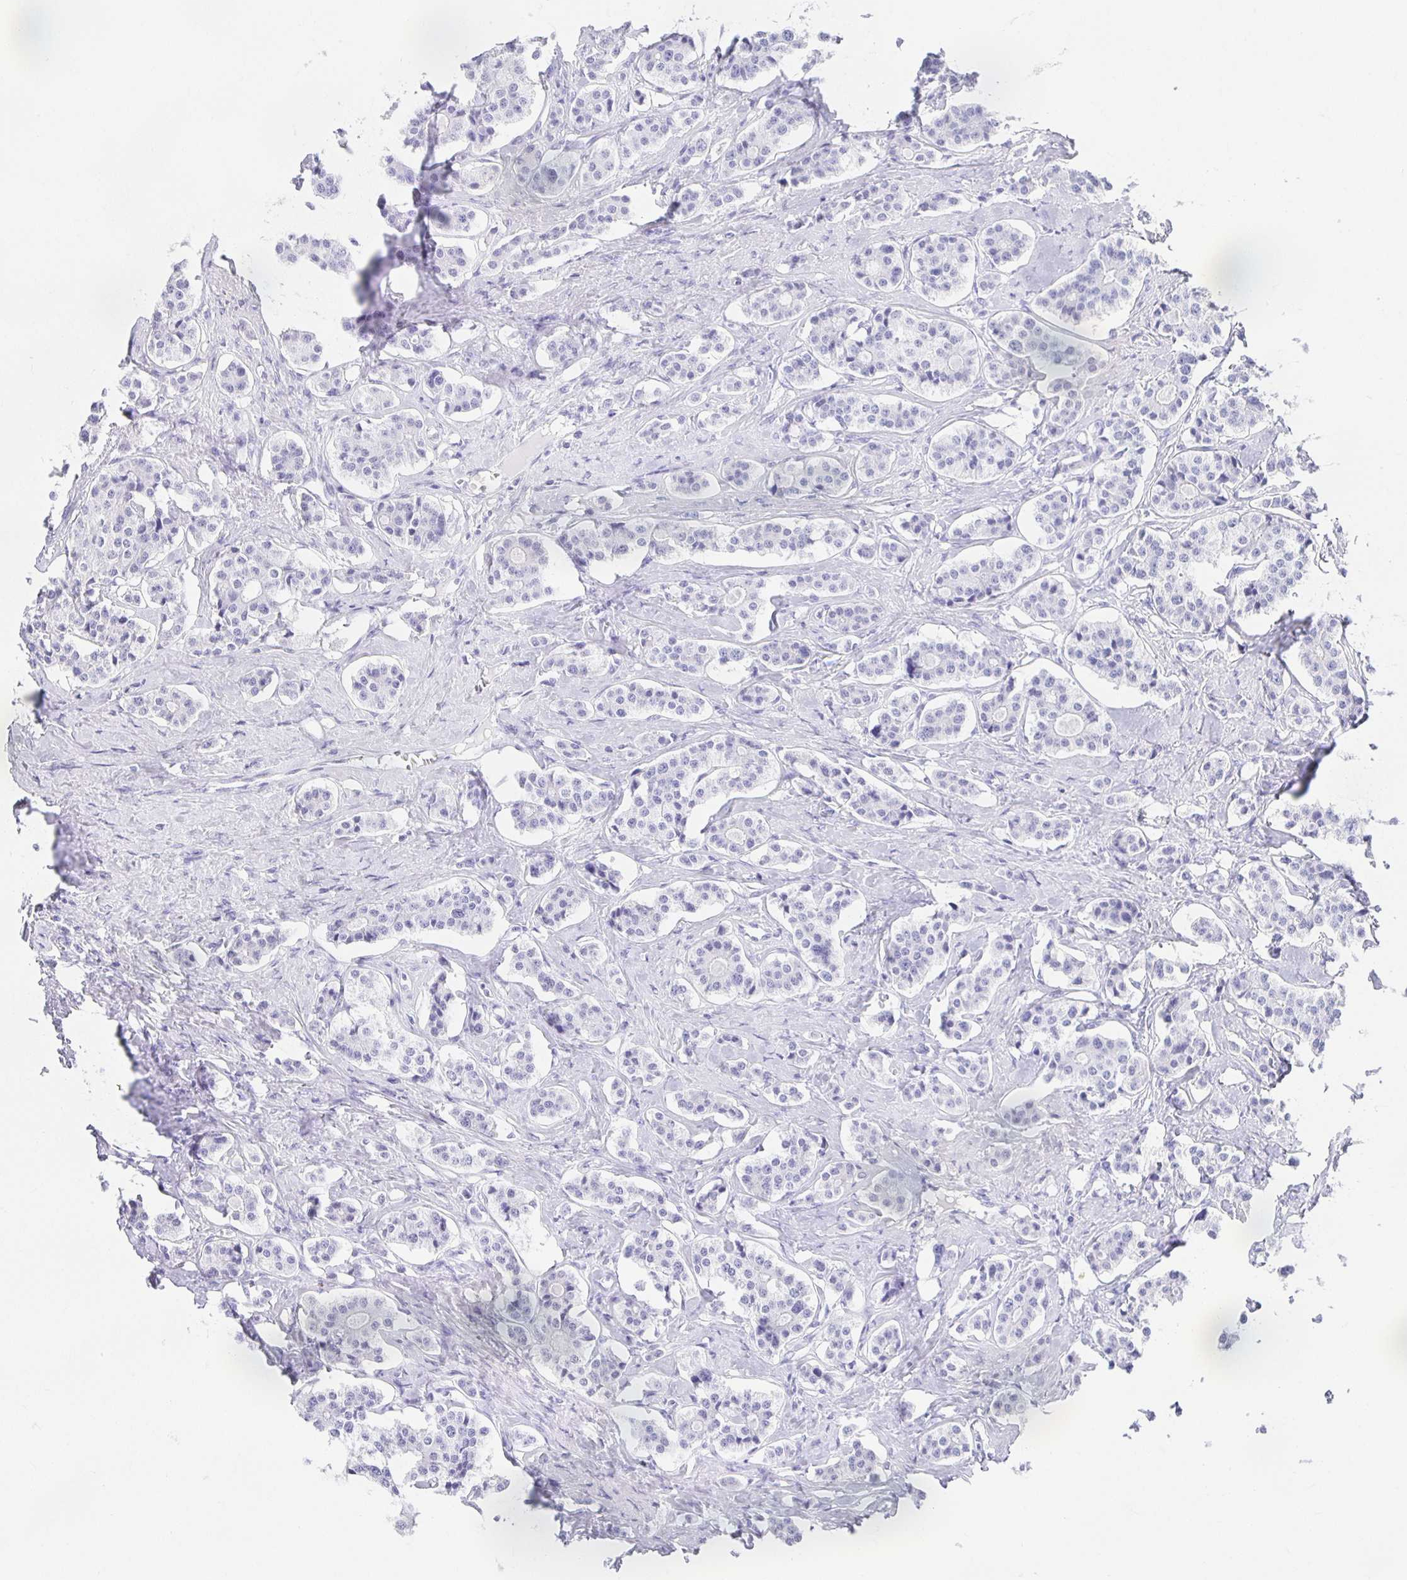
{"staining": {"intensity": "negative", "quantity": "none", "location": "none"}, "tissue": "carcinoid", "cell_type": "Tumor cells", "image_type": "cancer", "snomed": [{"axis": "morphology", "description": "Carcinoid, malignant, NOS"}, {"axis": "topography", "description": "Small intestine"}], "caption": "An IHC micrograph of malignant carcinoid is shown. There is no staining in tumor cells of malignant carcinoid. The staining is performed using DAB brown chromogen with nuclei counter-stained in using hematoxylin.", "gene": "CHAT", "patient": {"sex": "male", "age": 63}}